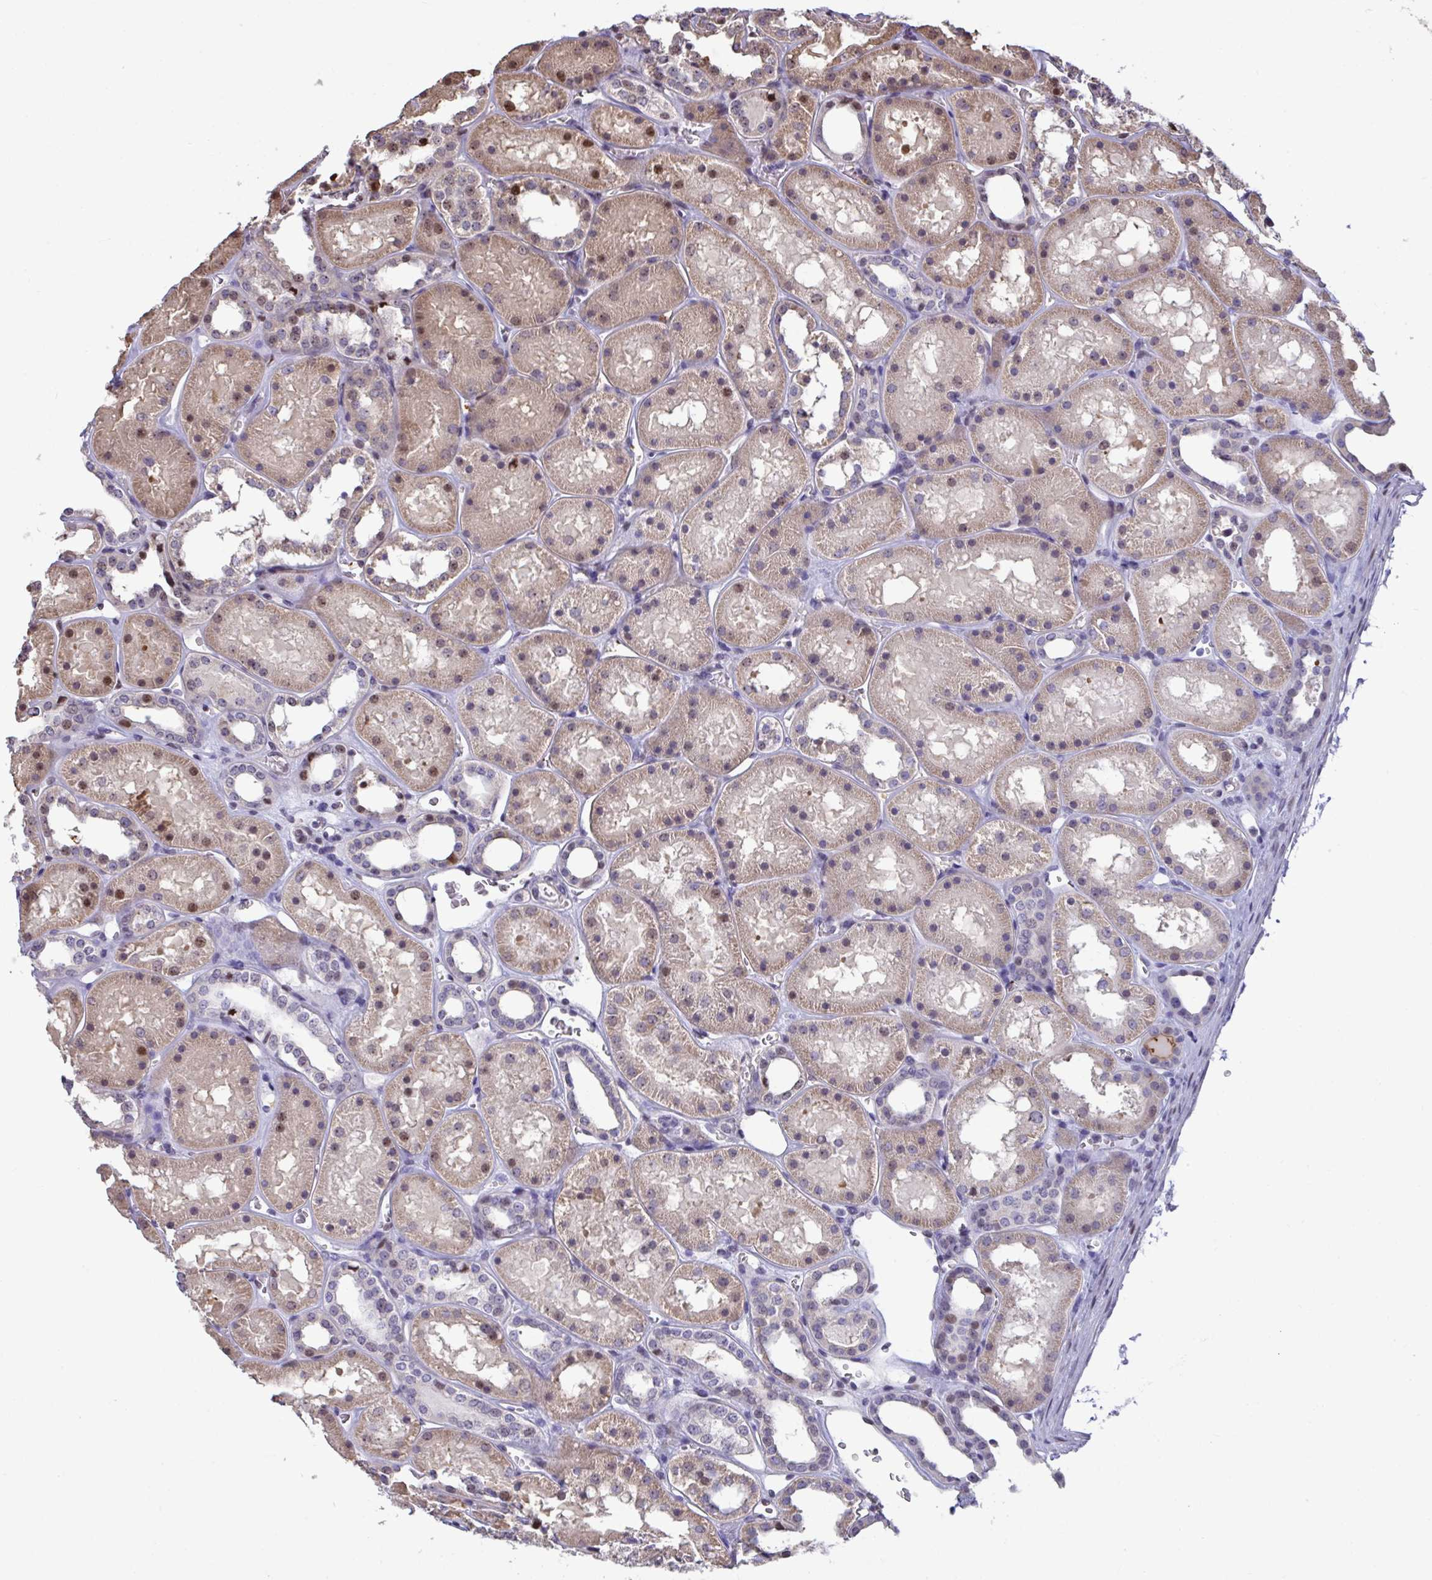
{"staining": {"intensity": "moderate", "quantity": "25%-75%", "location": "cytoplasmic/membranous,nuclear"}, "tissue": "kidney", "cell_type": "Cells in glomeruli", "image_type": "normal", "snomed": [{"axis": "morphology", "description": "Normal tissue, NOS"}, {"axis": "topography", "description": "Kidney"}], "caption": "DAB immunohistochemical staining of normal kidney exhibits moderate cytoplasmic/membranous,nuclear protein positivity in approximately 25%-75% of cells in glomeruli.", "gene": "PELI1", "patient": {"sex": "female", "age": 41}}